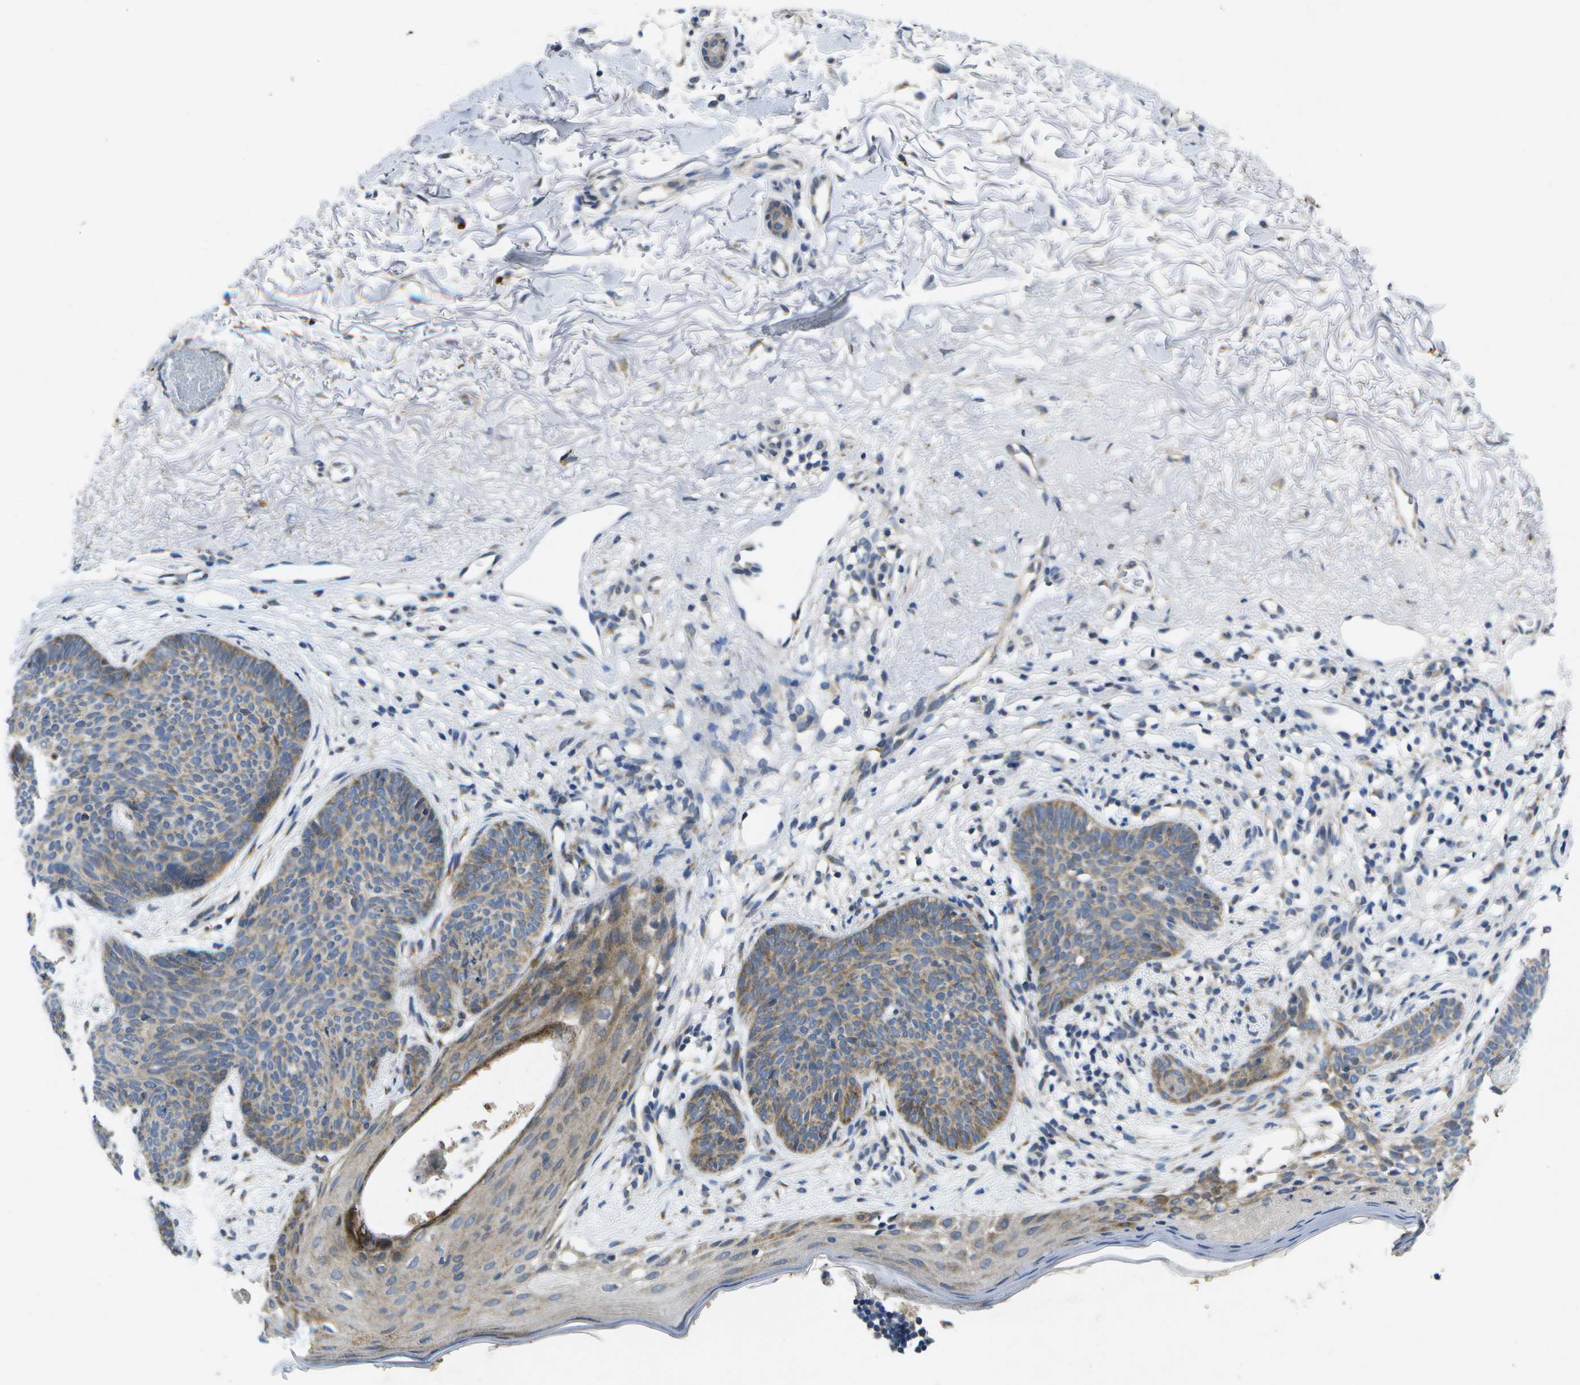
{"staining": {"intensity": "weak", "quantity": "25%-75%", "location": "cytoplasmic/membranous"}, "tissue": "skin cancer", "cell_type": "Tumor cells", "image_type": "cancer", "snomed": [{"axis": "morphology", "description": "Normal tissue, NOS"}, {"axis": "morphology", "description": "Basal cell carcinoma"}, {"axis": "topography", "description": "Skin"}], "caption": "Immunohistochemical staining of human basal cell carcinoma (skin) exhibits weak cytoplasmic/membranous protein expression in about 25%-75% of tumor cells. (DAB (3,3'-diaminobenzidine) IHC, brown staining for protein, blue staining for nuclei).", "gene": "KDELR1", "patient": {"sex": "female", "age": 70}}